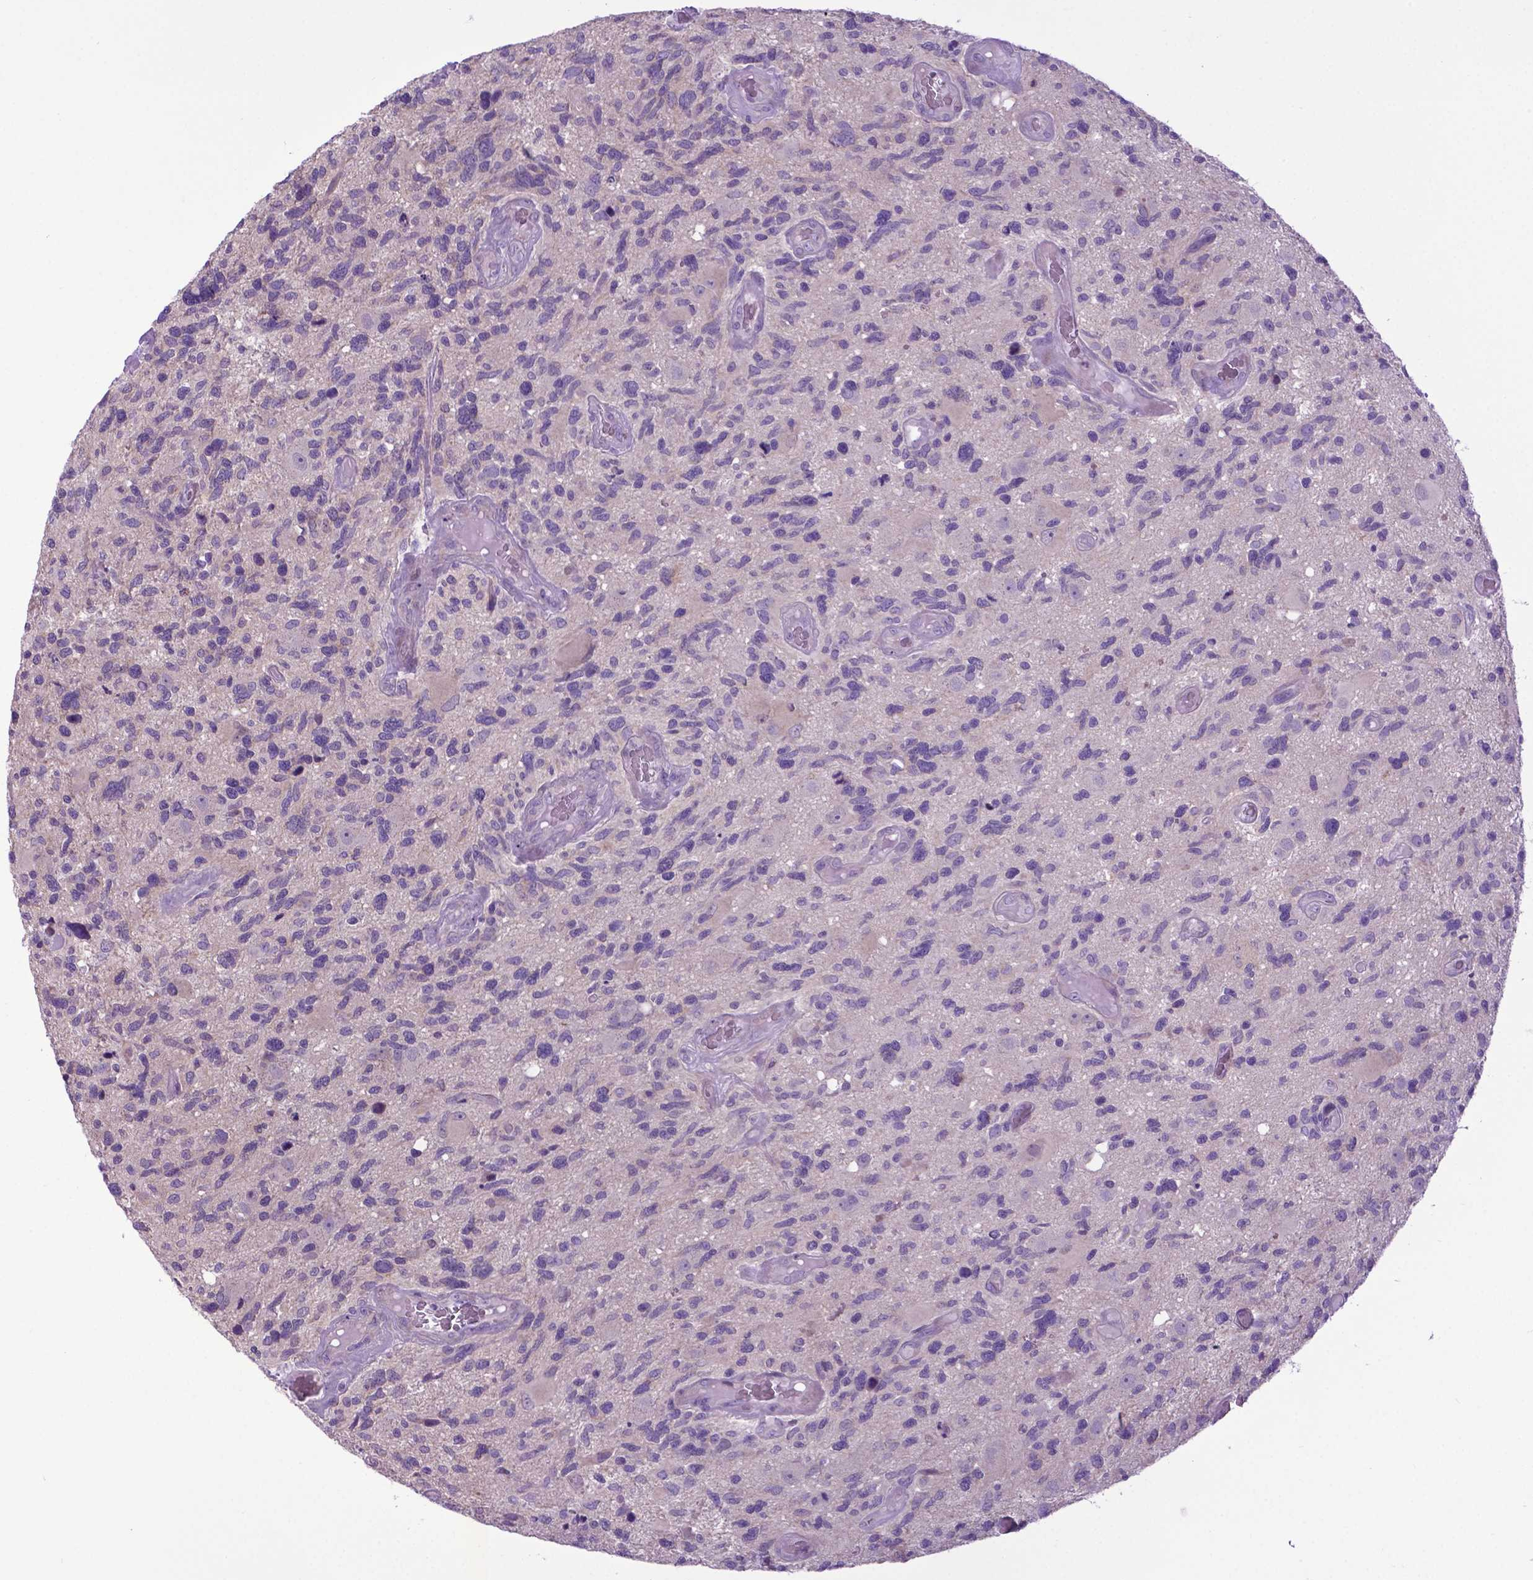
{"staining": {"intensity": "negative", "quantity": "none", "location": "none"}, "tissue": "glioma", "cell_type": "Tumor cells", "image_type": "cancer", "snomed": [{"axis": "morphology", "description": "Glioma, malignant, High grade"}, {"axis": "topography", "description": "Brain"}], "caption": "Immunohistochemical staining of human glioma shows no significant positivity in tumor cells.", "gene": "ADRA2B", "patient": {"sex": "male", "age": 49}}